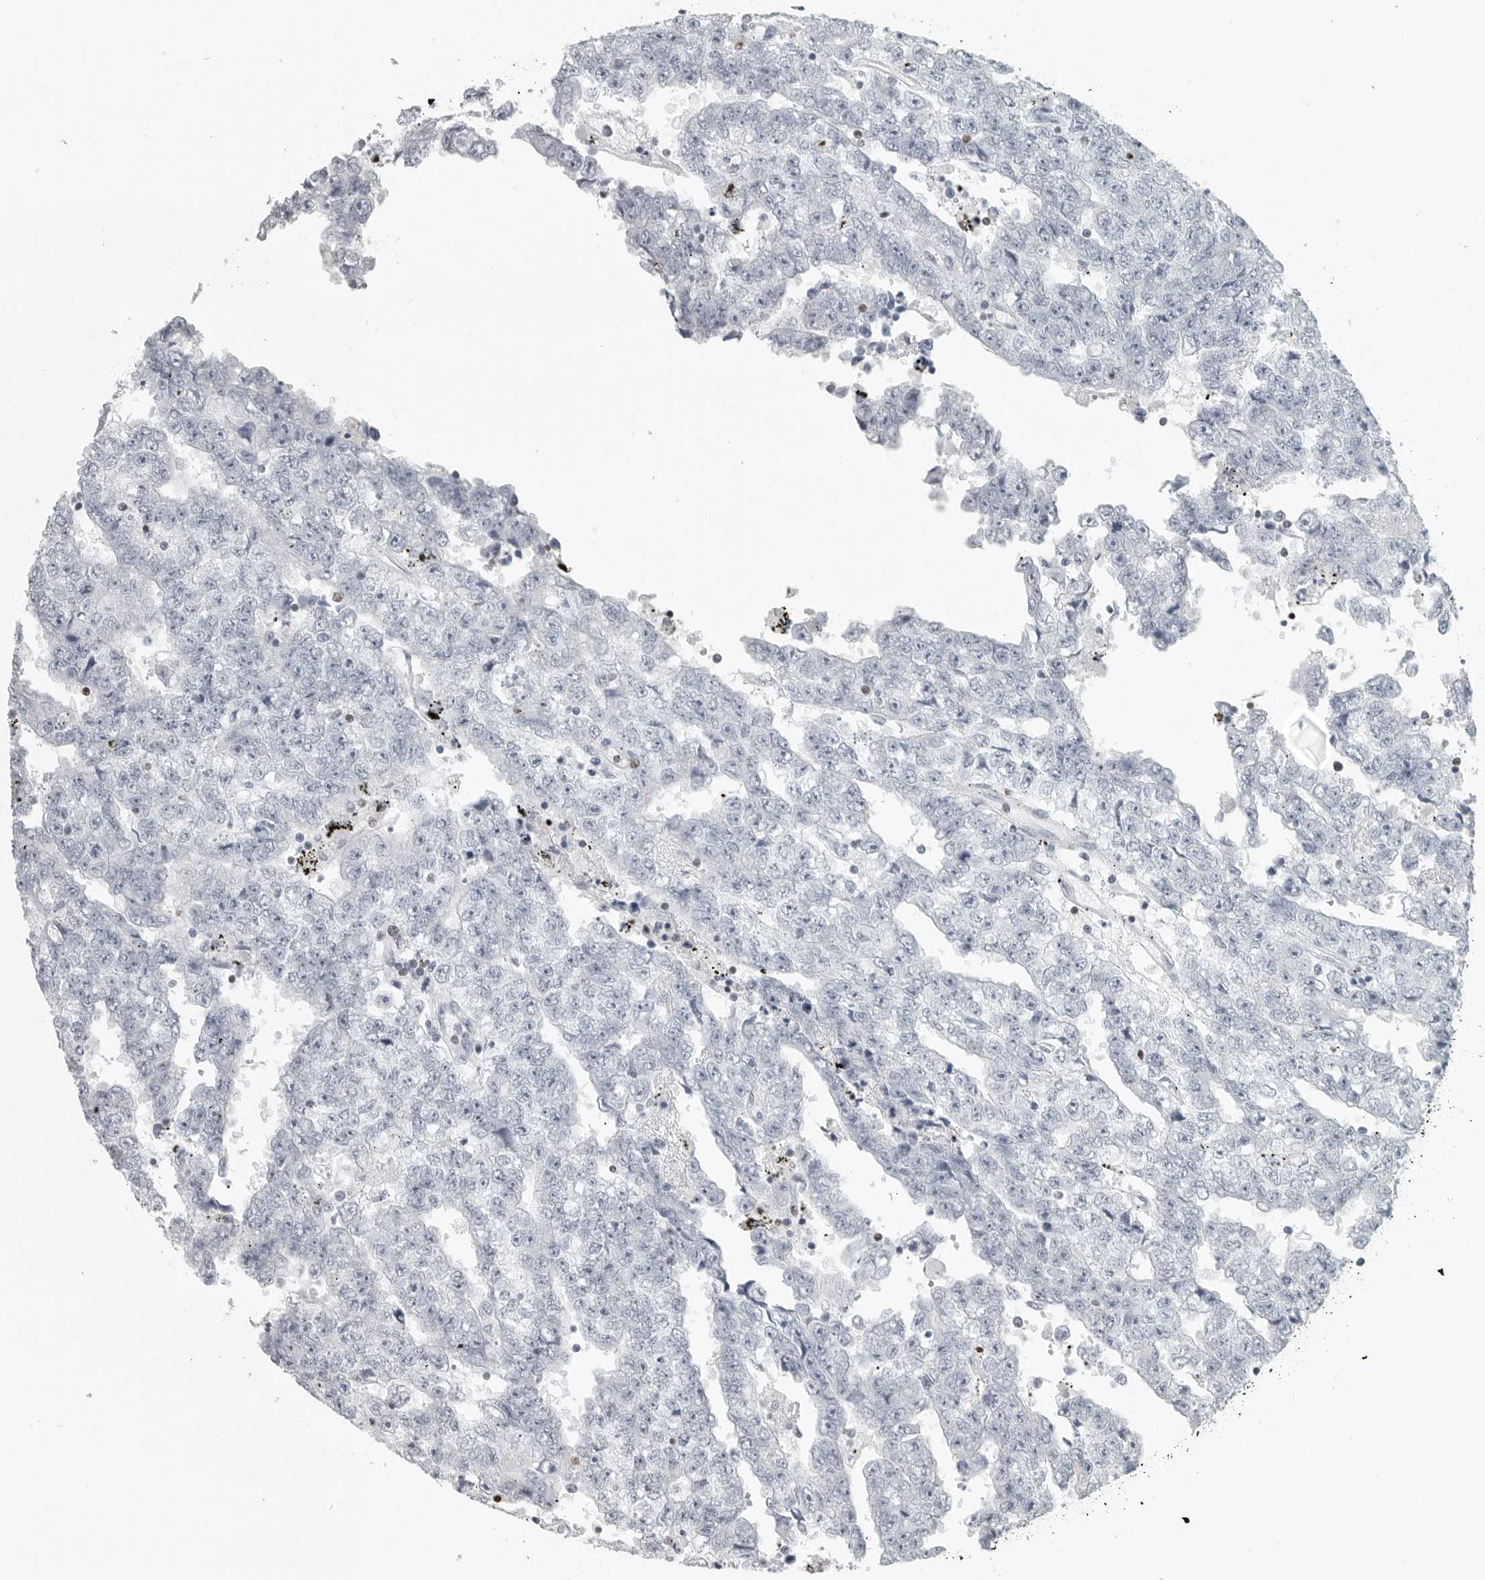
{"staining": {"intensity": "negative", "quantity": "none", "location": "none"}, "tissue": "testis cancer", "cell_type": "Tumor cells", "image_type": "cancer", "snomed": [{"axis": "morphology", "description": "Carcinoma, Embryonal, NOS"}, {"axis": "topography", "description": "Testis"}], "caption": "There is no significant staining in tumor cells of testis embryonal carcinoma. (Stains: DAB immunohistochemistry (IHC) with hematoxylin counter stain, Microscopy: brightfield microscopy at high magnification).", "gene": "SATB2", "patient": {"sex": "male", "age": 25}}